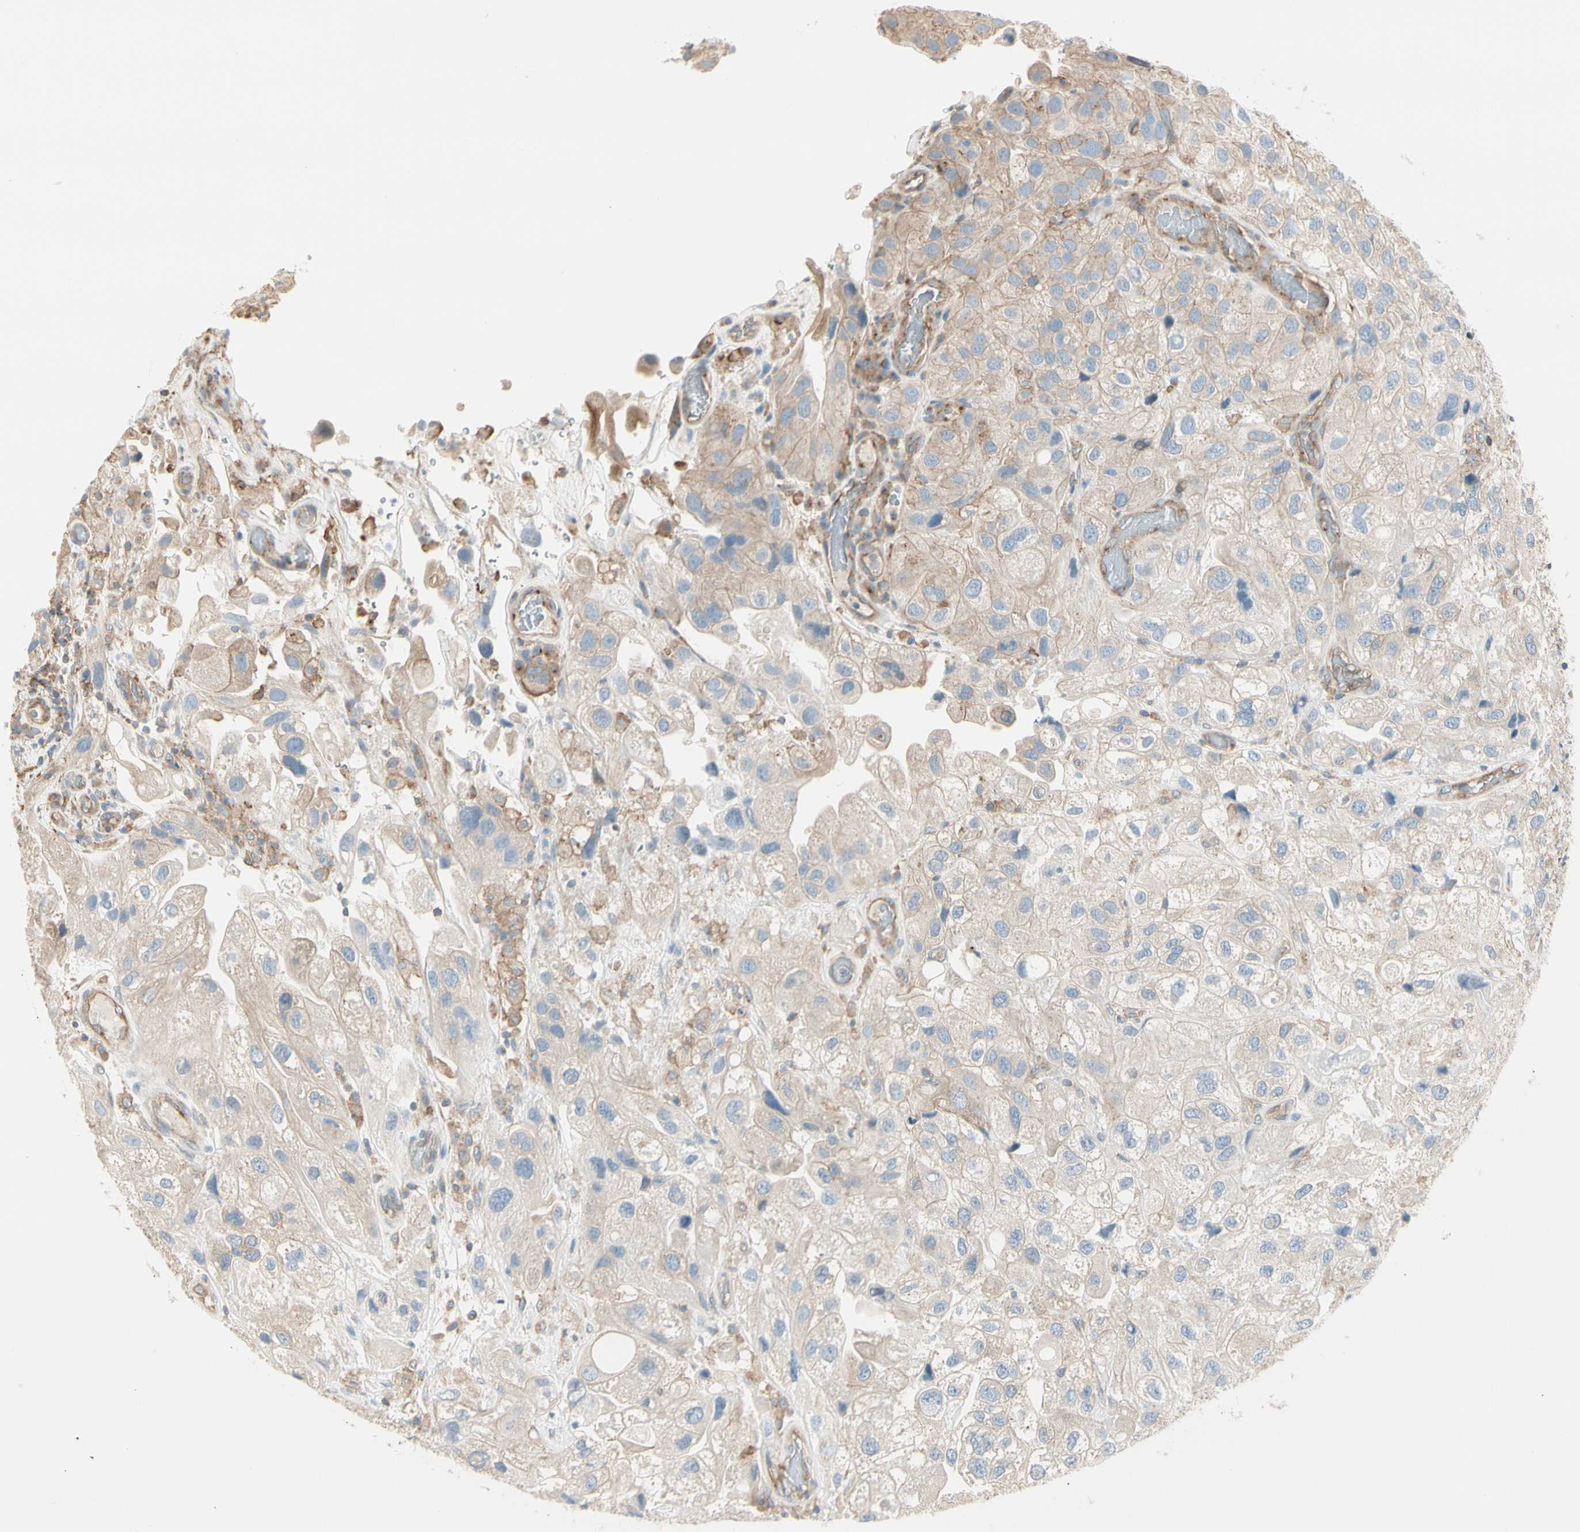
{"staining": {"intensity": "weak", "quantity": ">75%", "location": "cytoplasmic/membranous"}, "tissue": "urothelial cancer", "cell_type": "Tumor cells", "image_type": "cancer", "snomed": [{"axis": "morphology", "description": "Urothelial carcinoma, High grade"}, {"axis": "topography", "description": "Urinary bladder"}], "caption": "The image displays a brown stain indicating the presence of a protein in the cytoplasmic/membranous of tumor cells in urothelial cancer.", "gene": "AGFG1", "patient": {"sex": "female", "age": 64}}